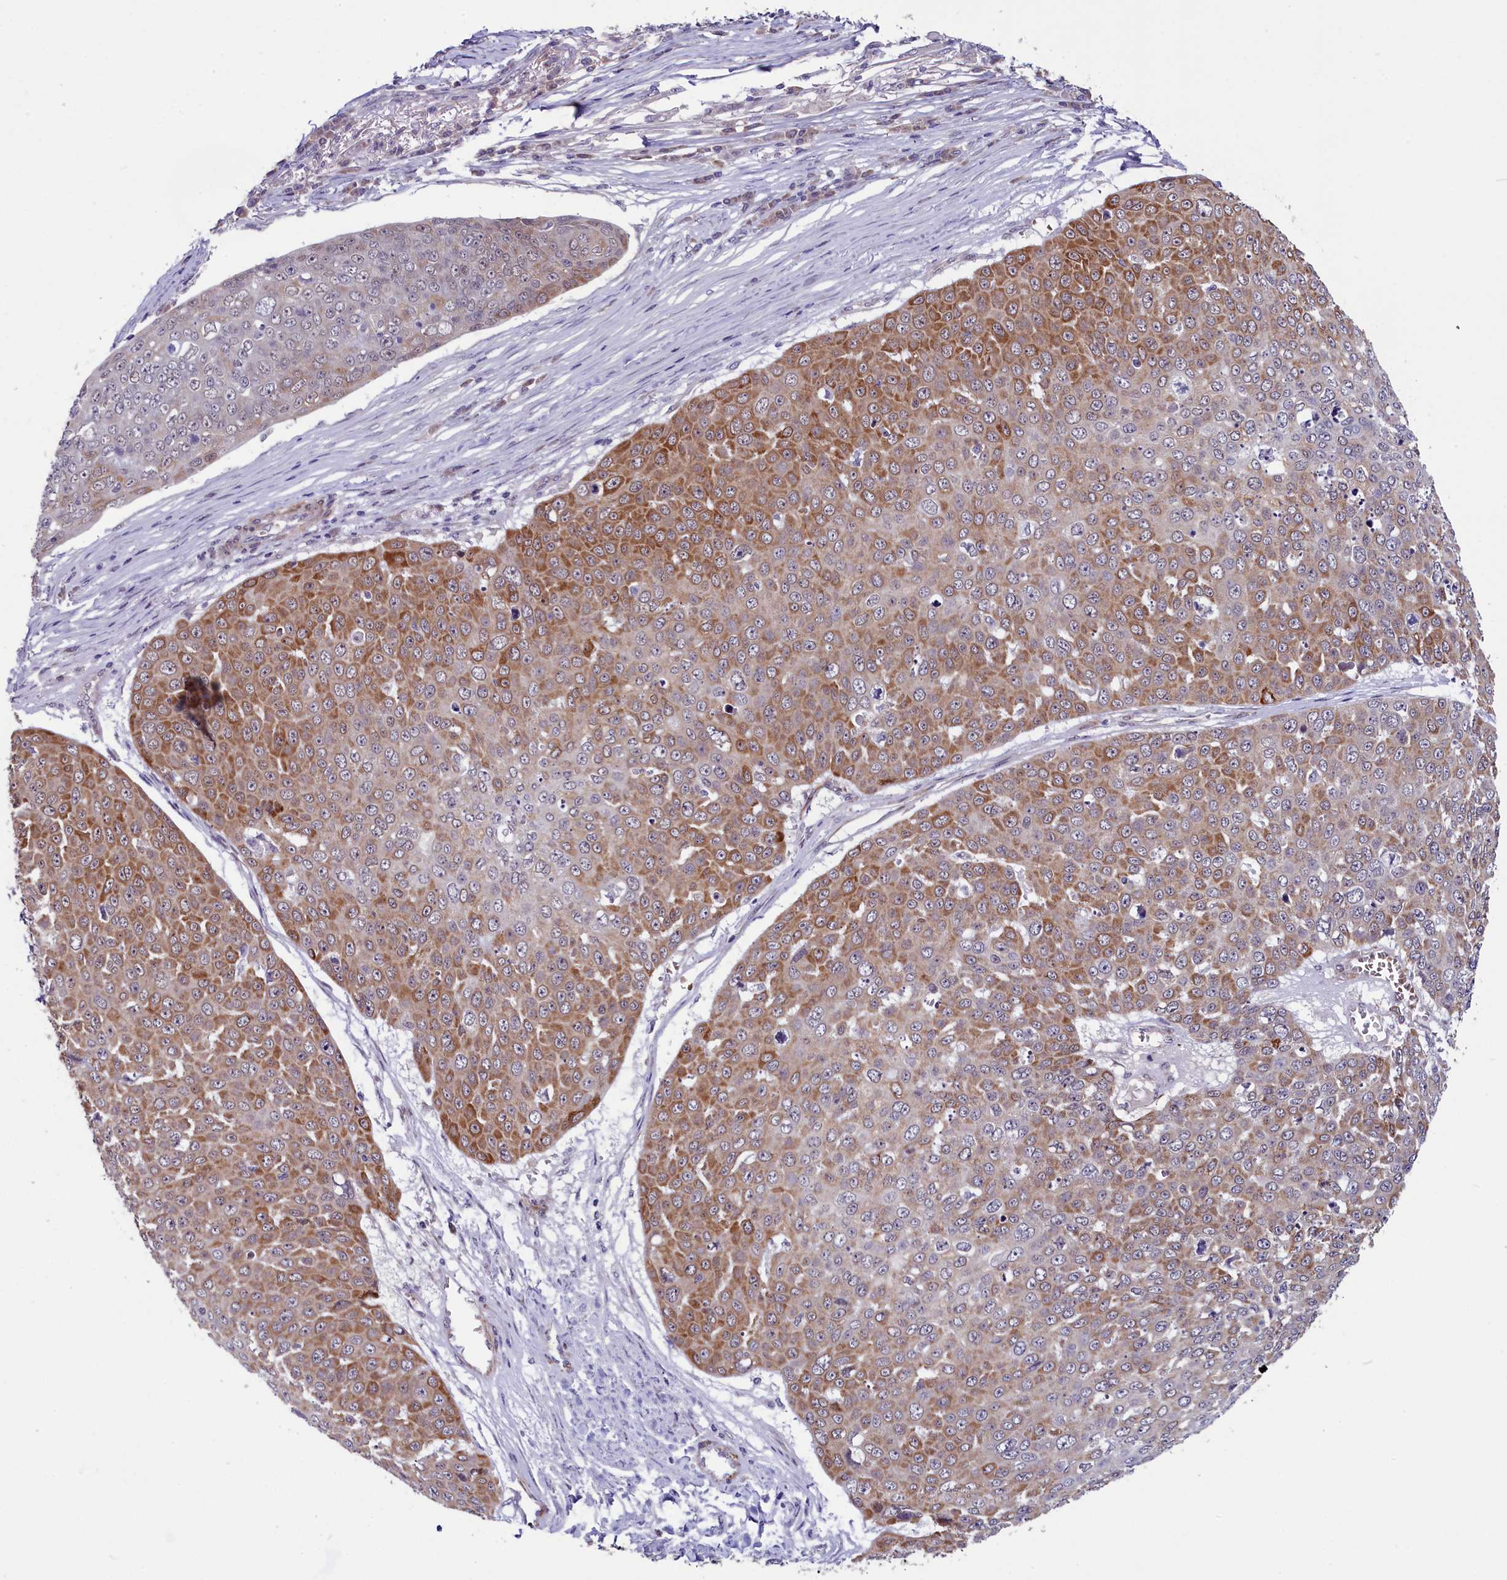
{"staining": {"intensity": "moderate", "quantity": ">75%", "location": "cytoplasmic/membranous"}, "tissue": "skin cancer", "cell_type": "Tumor cells", "image_type": "cancer", "snomed": [{"axis": "morphology", "description": "Squamous cell carcinoma, NOS"}, {"axis": "topography", "description": "Skin"}], "caption": "Immunohistochemical staining of skin cancer exhibits medium levels of moderate cytoplasmic/membranous protein positivity in approximately >75% of tumor cells.", "gene": "SLC39A6", "patient": {"sex": "male", "age": 71}}